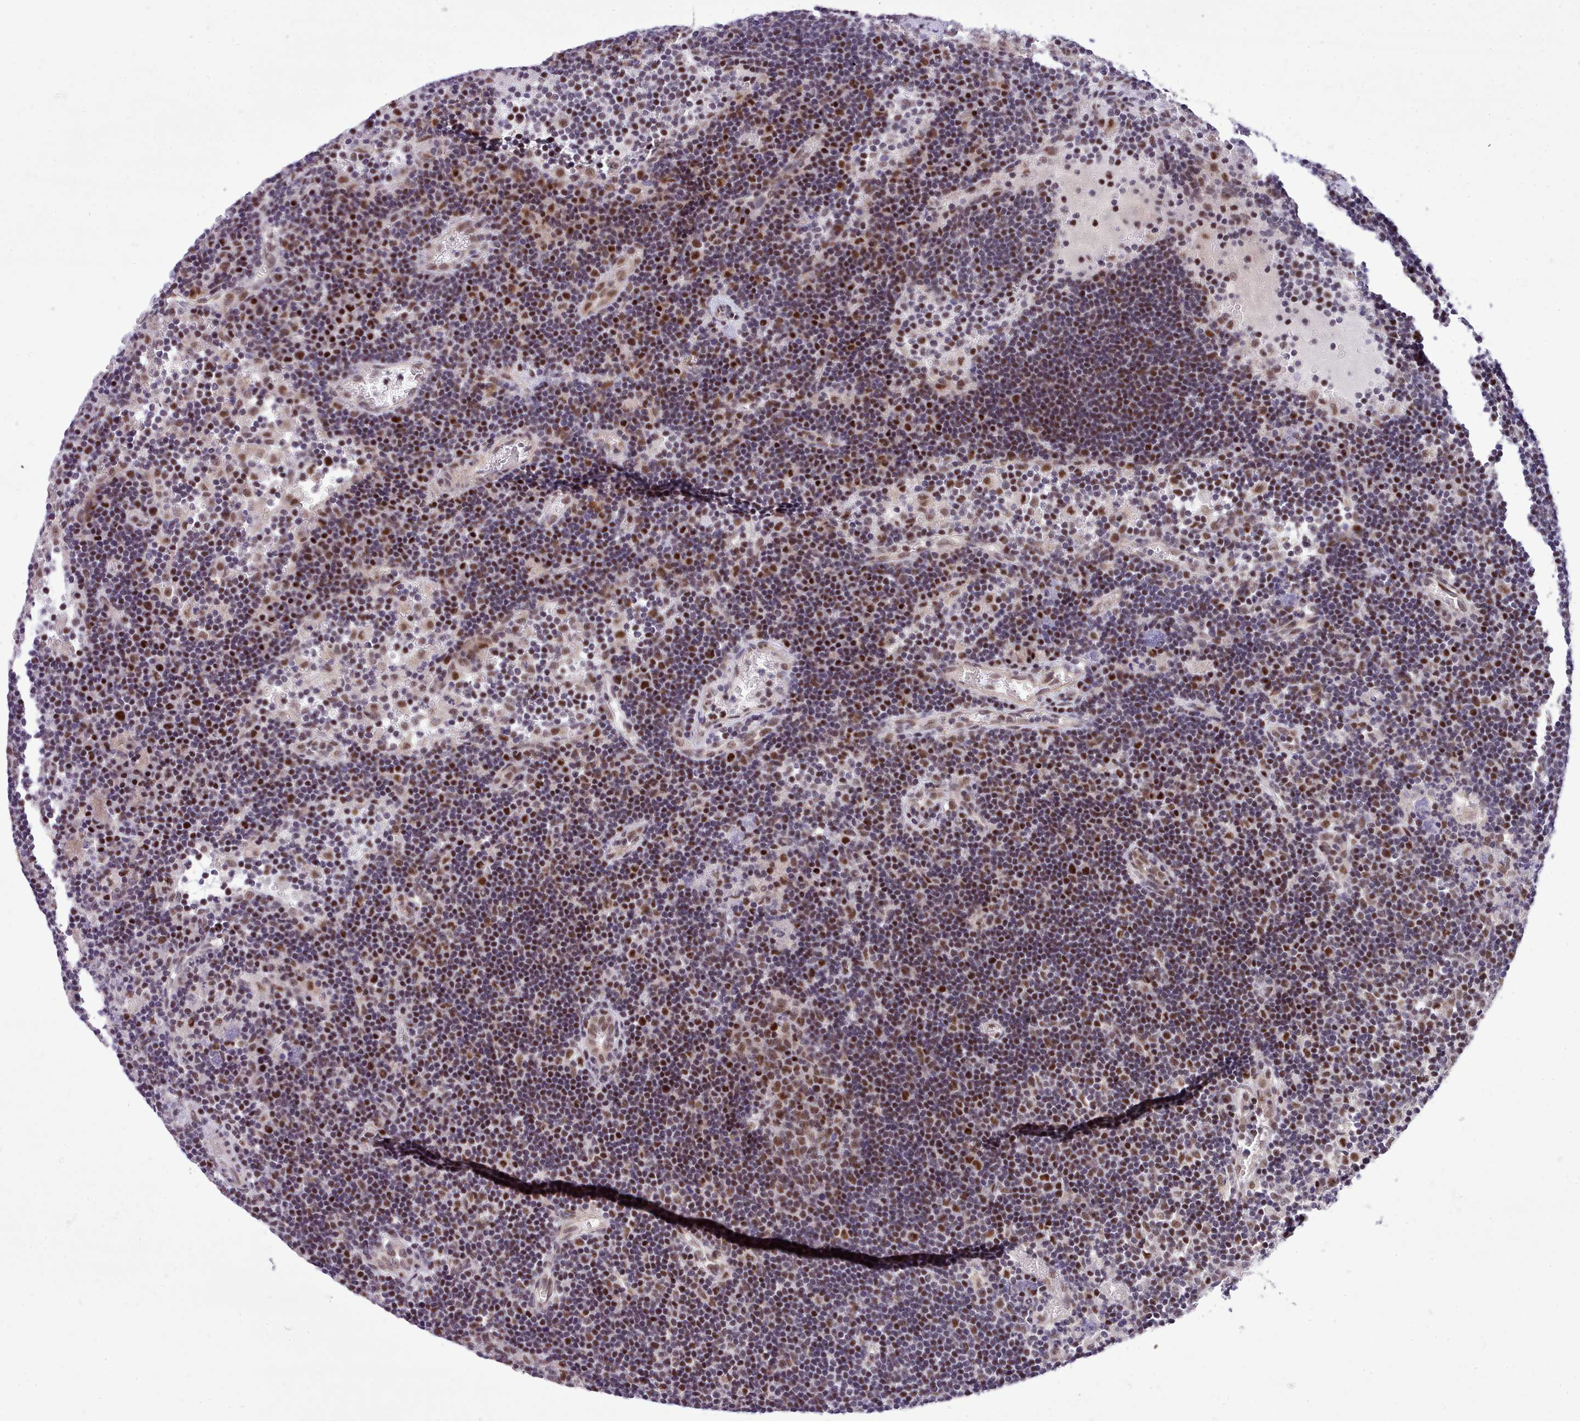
{"staining": {"intensity": "moderate", "quantity": ">75%", "location": "nuclear"}, "tissue": "lymph node", "cell_type": "Germinal center cells", "image_type": "normal", "snomed": [{"axis": "morphology", "description": "Normal tissue, NOS"}, {"axis": "topography", "description": "Lymph node"}], "caption": "Protein analysis of unremarkable lymph node exhibits moderate nuclear expression in approximately >75% of germinal center cells.", "gene": "HOXB7", "patient": {"sex": "male", "age": 62}}